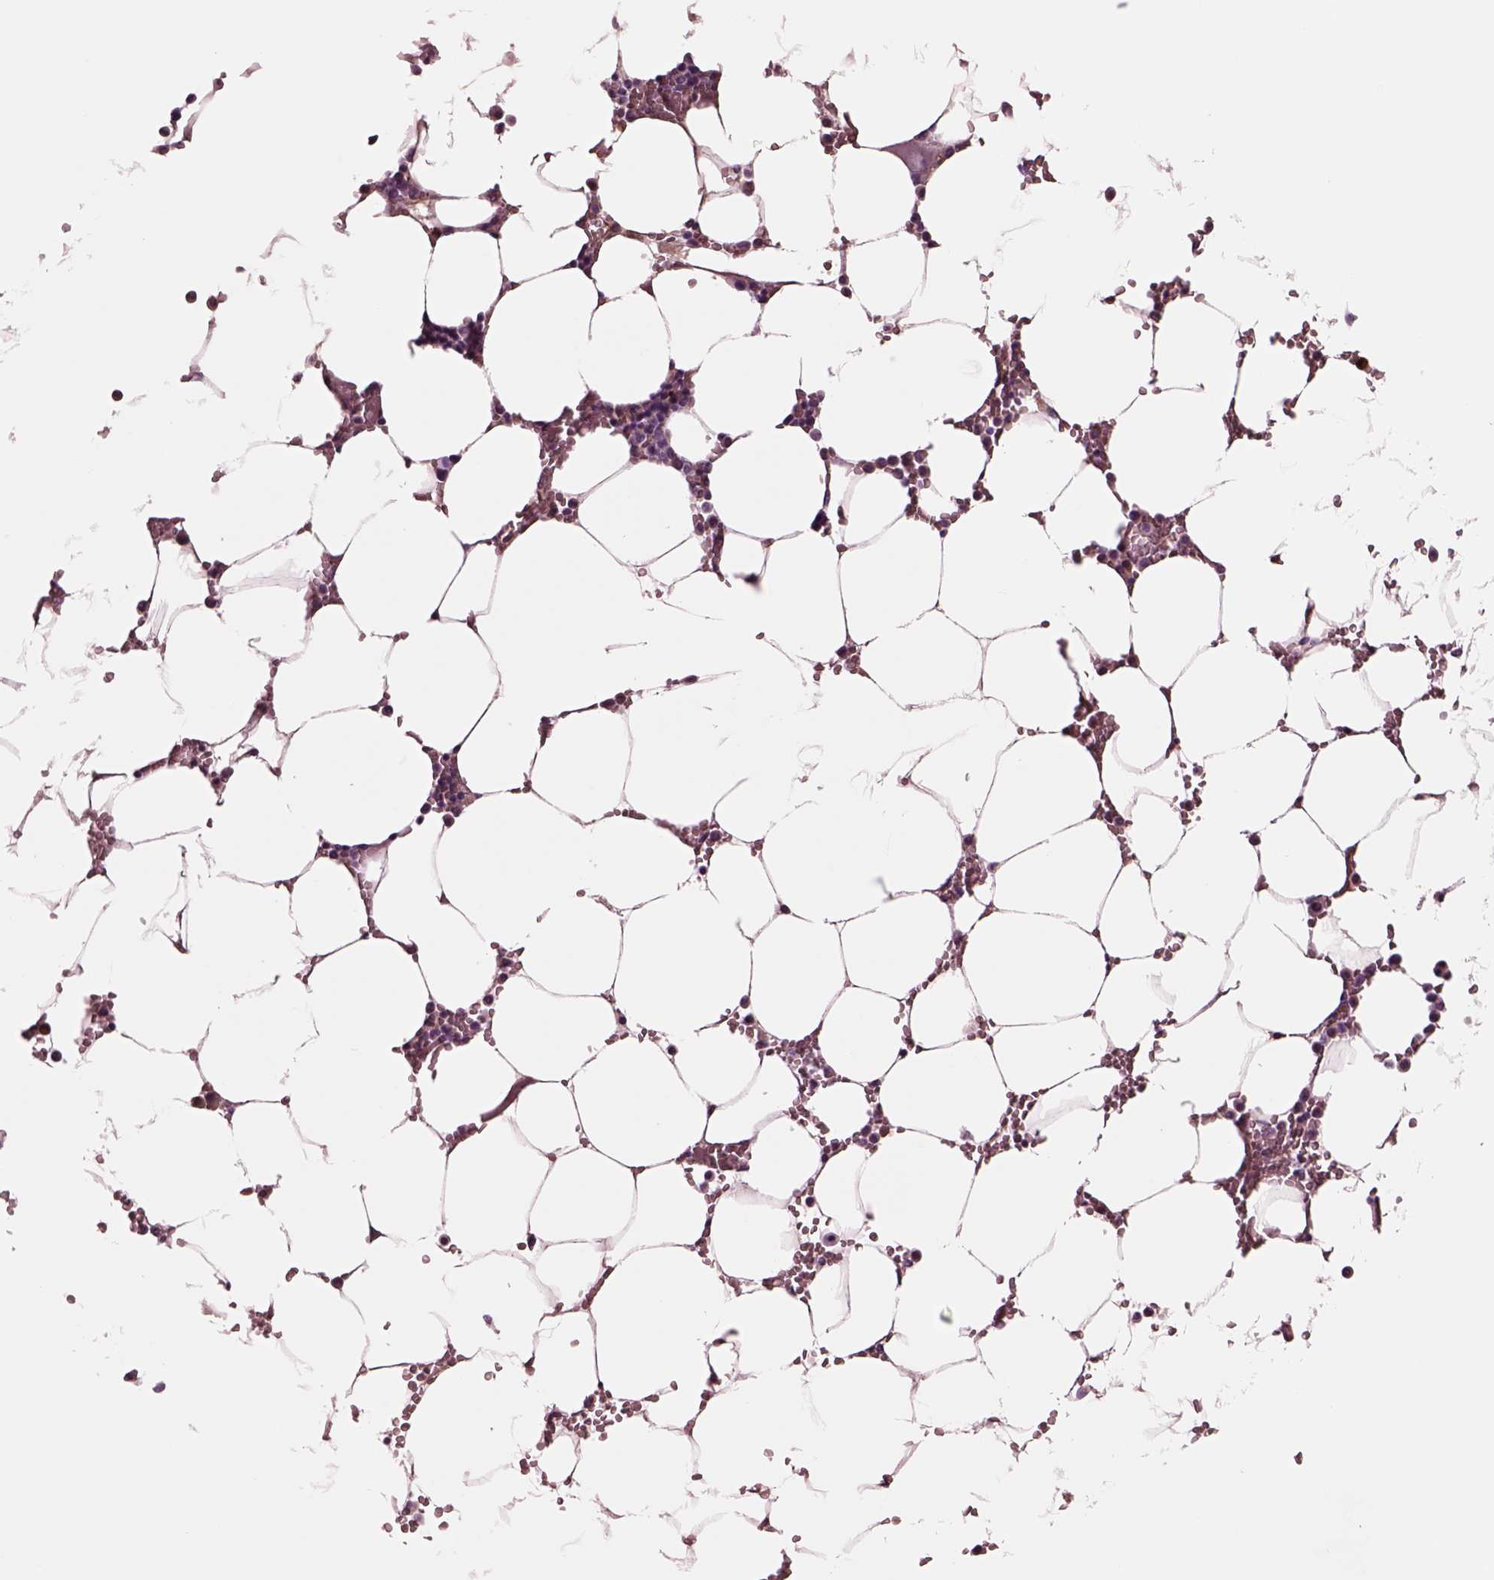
{"staining": {"intensity": "negative", "quantity": "none", "location": "none"}, "tissue": "bone marrow", "cell_type": "Hematopoietic cells", "image_type": "normal", "snomed": [{"axis": "morphology", "description": "Normal tissue, NOS"}, {"axis": "topography", "description": "Bone marrow"}], "caption": "A high-resolution image shows IHC staining of normal bone marrow, which exhibits no significant expression in hematopoietic cells.", "gene": "HTR1B", "patient": {"sex": "female", "age": 52}}